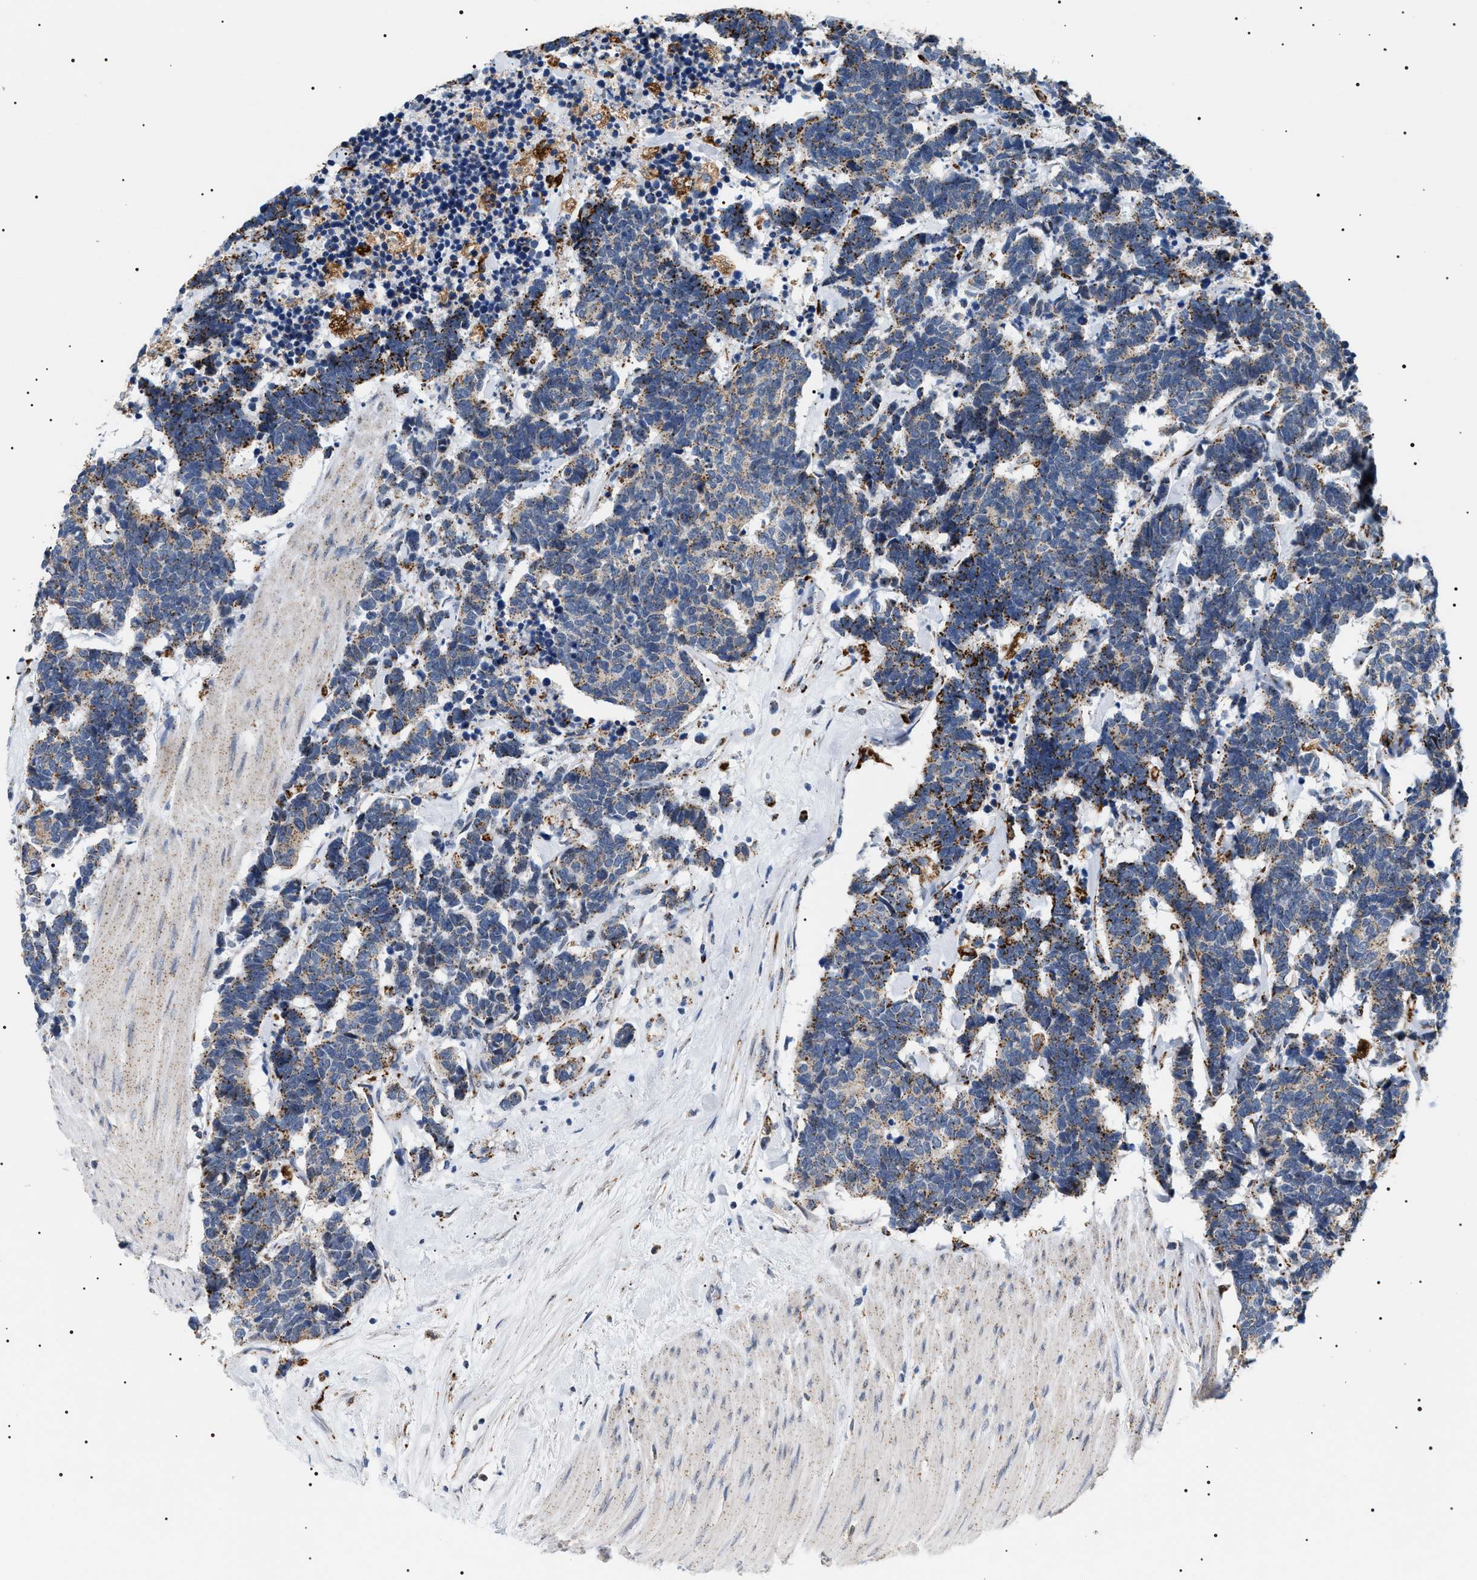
{"staining": {"intensity": "weak", "quantity": "25%-75%", "location": "cytoplasmic/membranous"}, "tissue": "carcinoid", "cell_type": "Tumor cells", "image_type": "cancer", "snomed": [{"axis": "morphology", "description": "Carcinoma, NOS"}, {"axis": "morphology", "description": "Carcinoid, malignant, NOS"}, {"axis": "topography", "description": "Urinary bladder"}], "caption": "High-magnification brightfield microscopy of malignant carcinoid stained with DAB (brown) and counterstained with hematoxylin (blue). tumor cells exhibit weak cytoplasmic/membranous staining is present in approximately25%-75% of cells. (DAB (3,3'-diaminobenzidine) IHC with brightfield microscopy, high magnification).", "gene": "HSD17B11", "patient": {"sex": "male", "age": 57}}